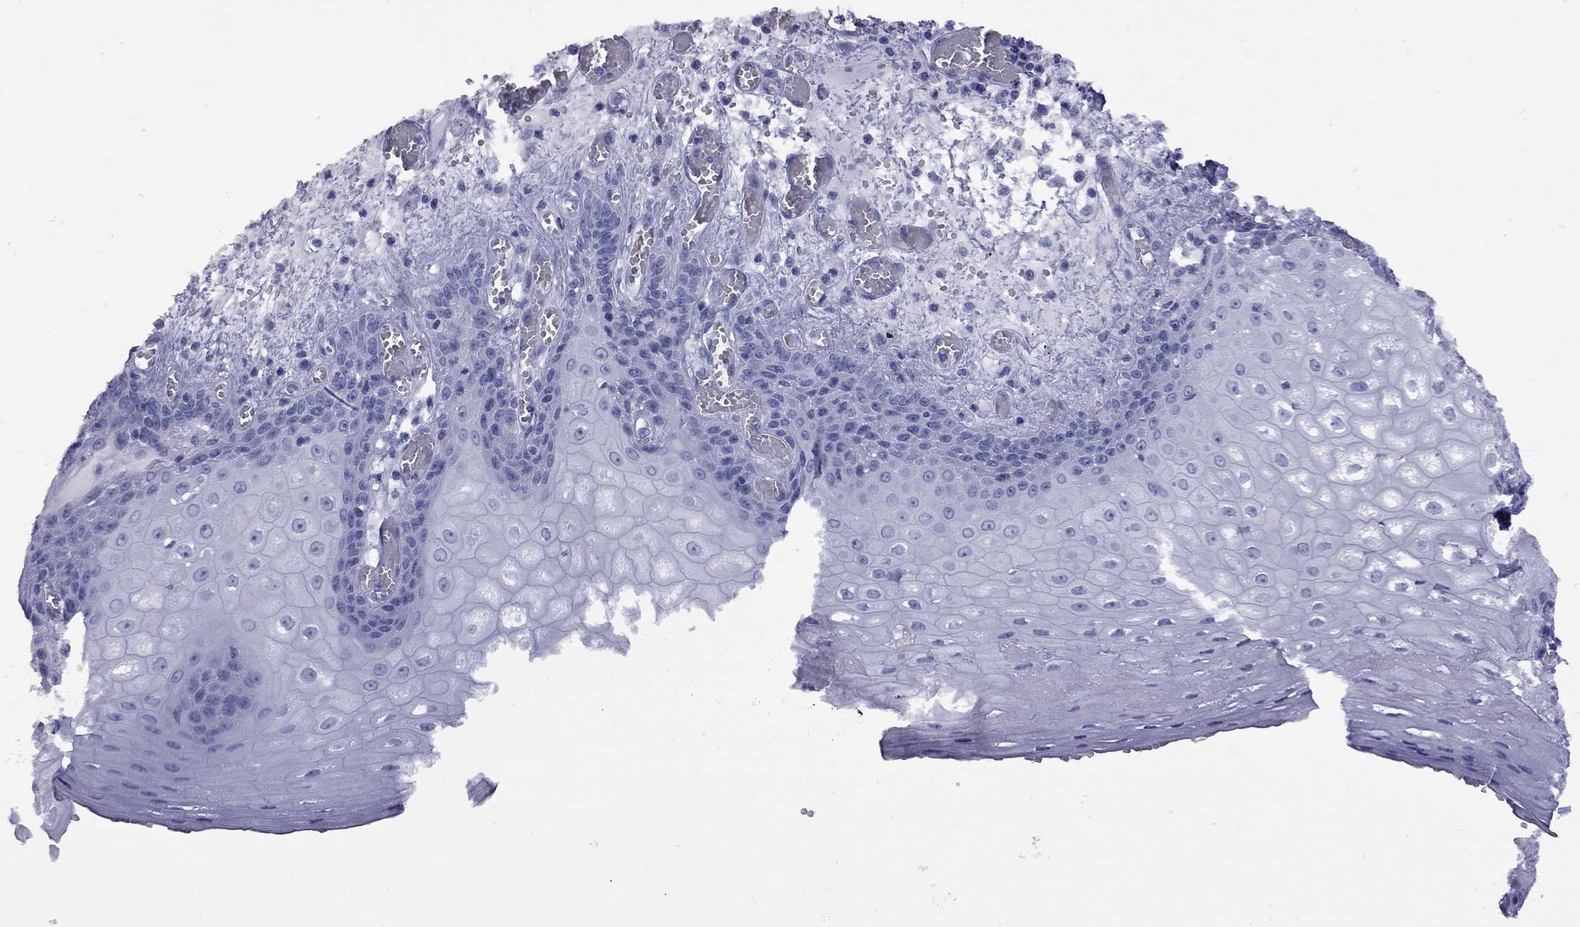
{"staining": {"intensity": "negative", "quantity": "none", "location": "none"}, "tissue": "esophagus", "cell_type": "Squamous epithelial cells", "image_type": "normal", "snomed": [{"axis": "morphology", "description": "Normal tissue, NOS"}, {"axis": "topography", "description": "Esophagus"}], "caption": "The image exhibits no significant staining in squamous epithelial cells of esophagus.", "gene": "EPPIN", "patient": {"sex": "male", "age": 58}}